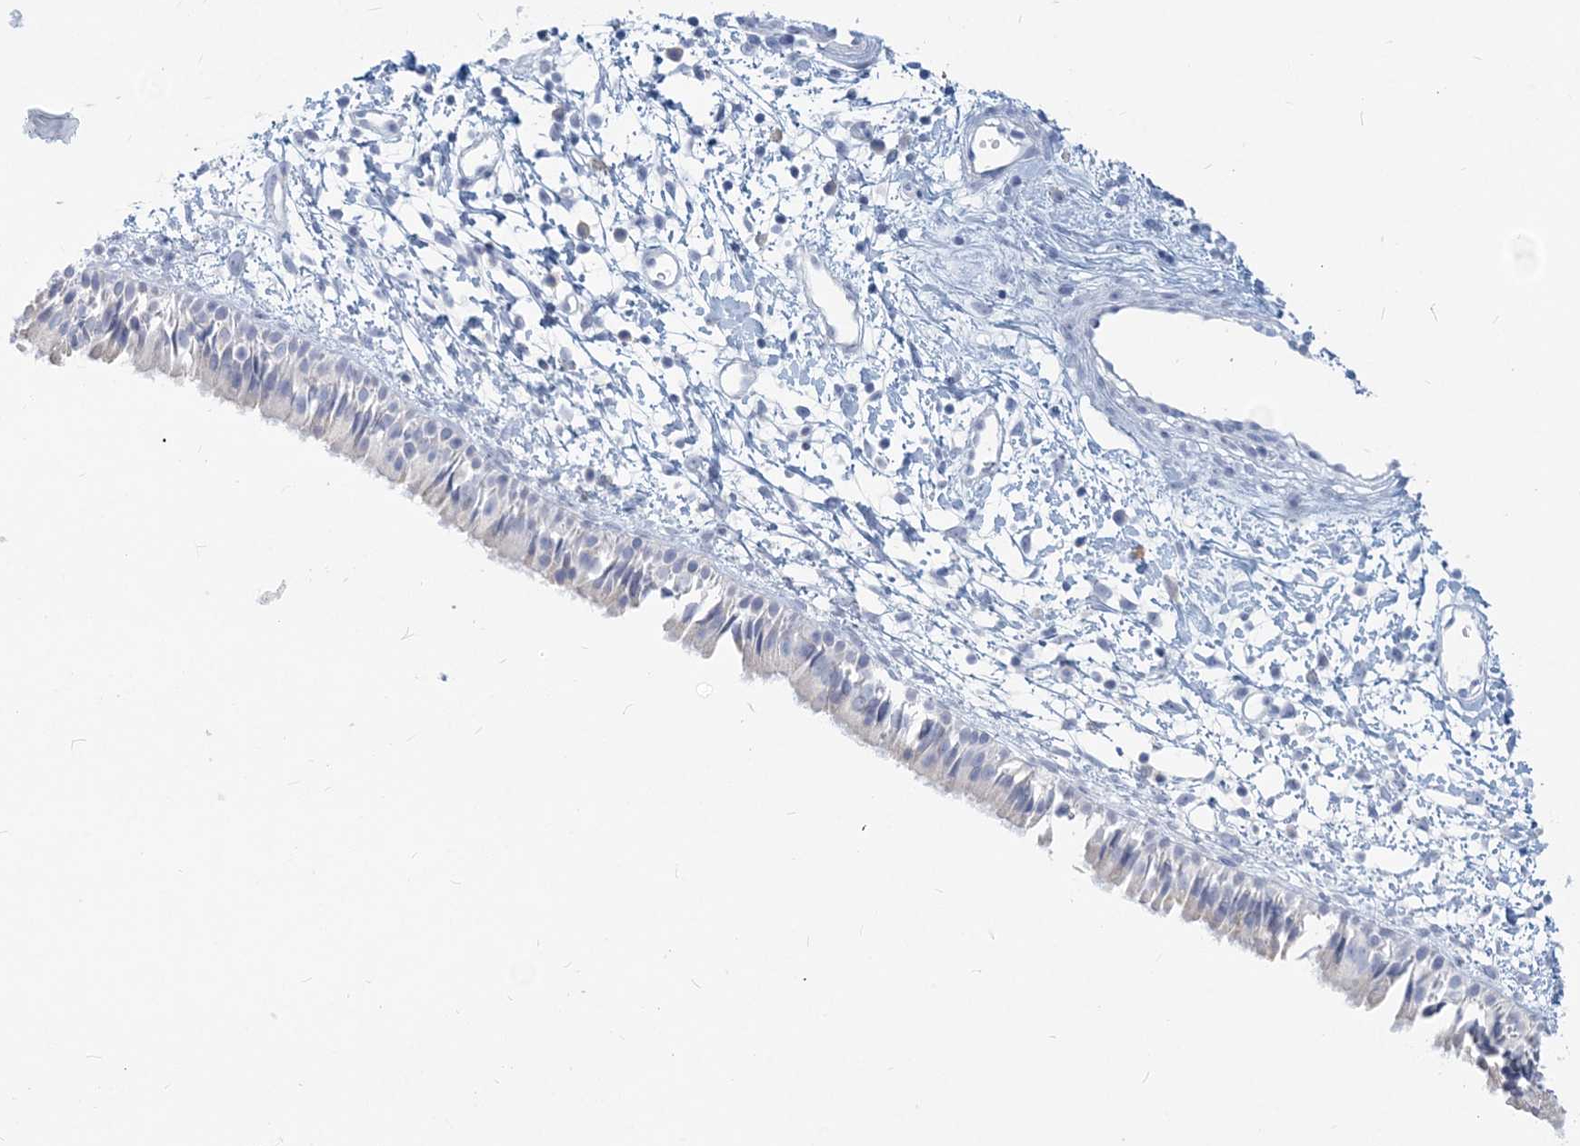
{"staining": {"intensity": "negative", "quantity": "none", "location": "none"}, "tissue": "nasopharynx", "cell_type": "Respiratory epithelial cells", "image_type": "normal", "snomed": [{"axis": "morphology", "description": "Normal tissue, NOS"}, {"axis": "topography", "description": "Nasopharynx"}], "caption": "Immunohistochemistry image of benign nasopharynx: human nasopharynx stained with DAB reveals no significant protein expression in respiratory epithelial cells.", "gene": "CSN1S1", "patient": {"sex": "male", "age": 22}}